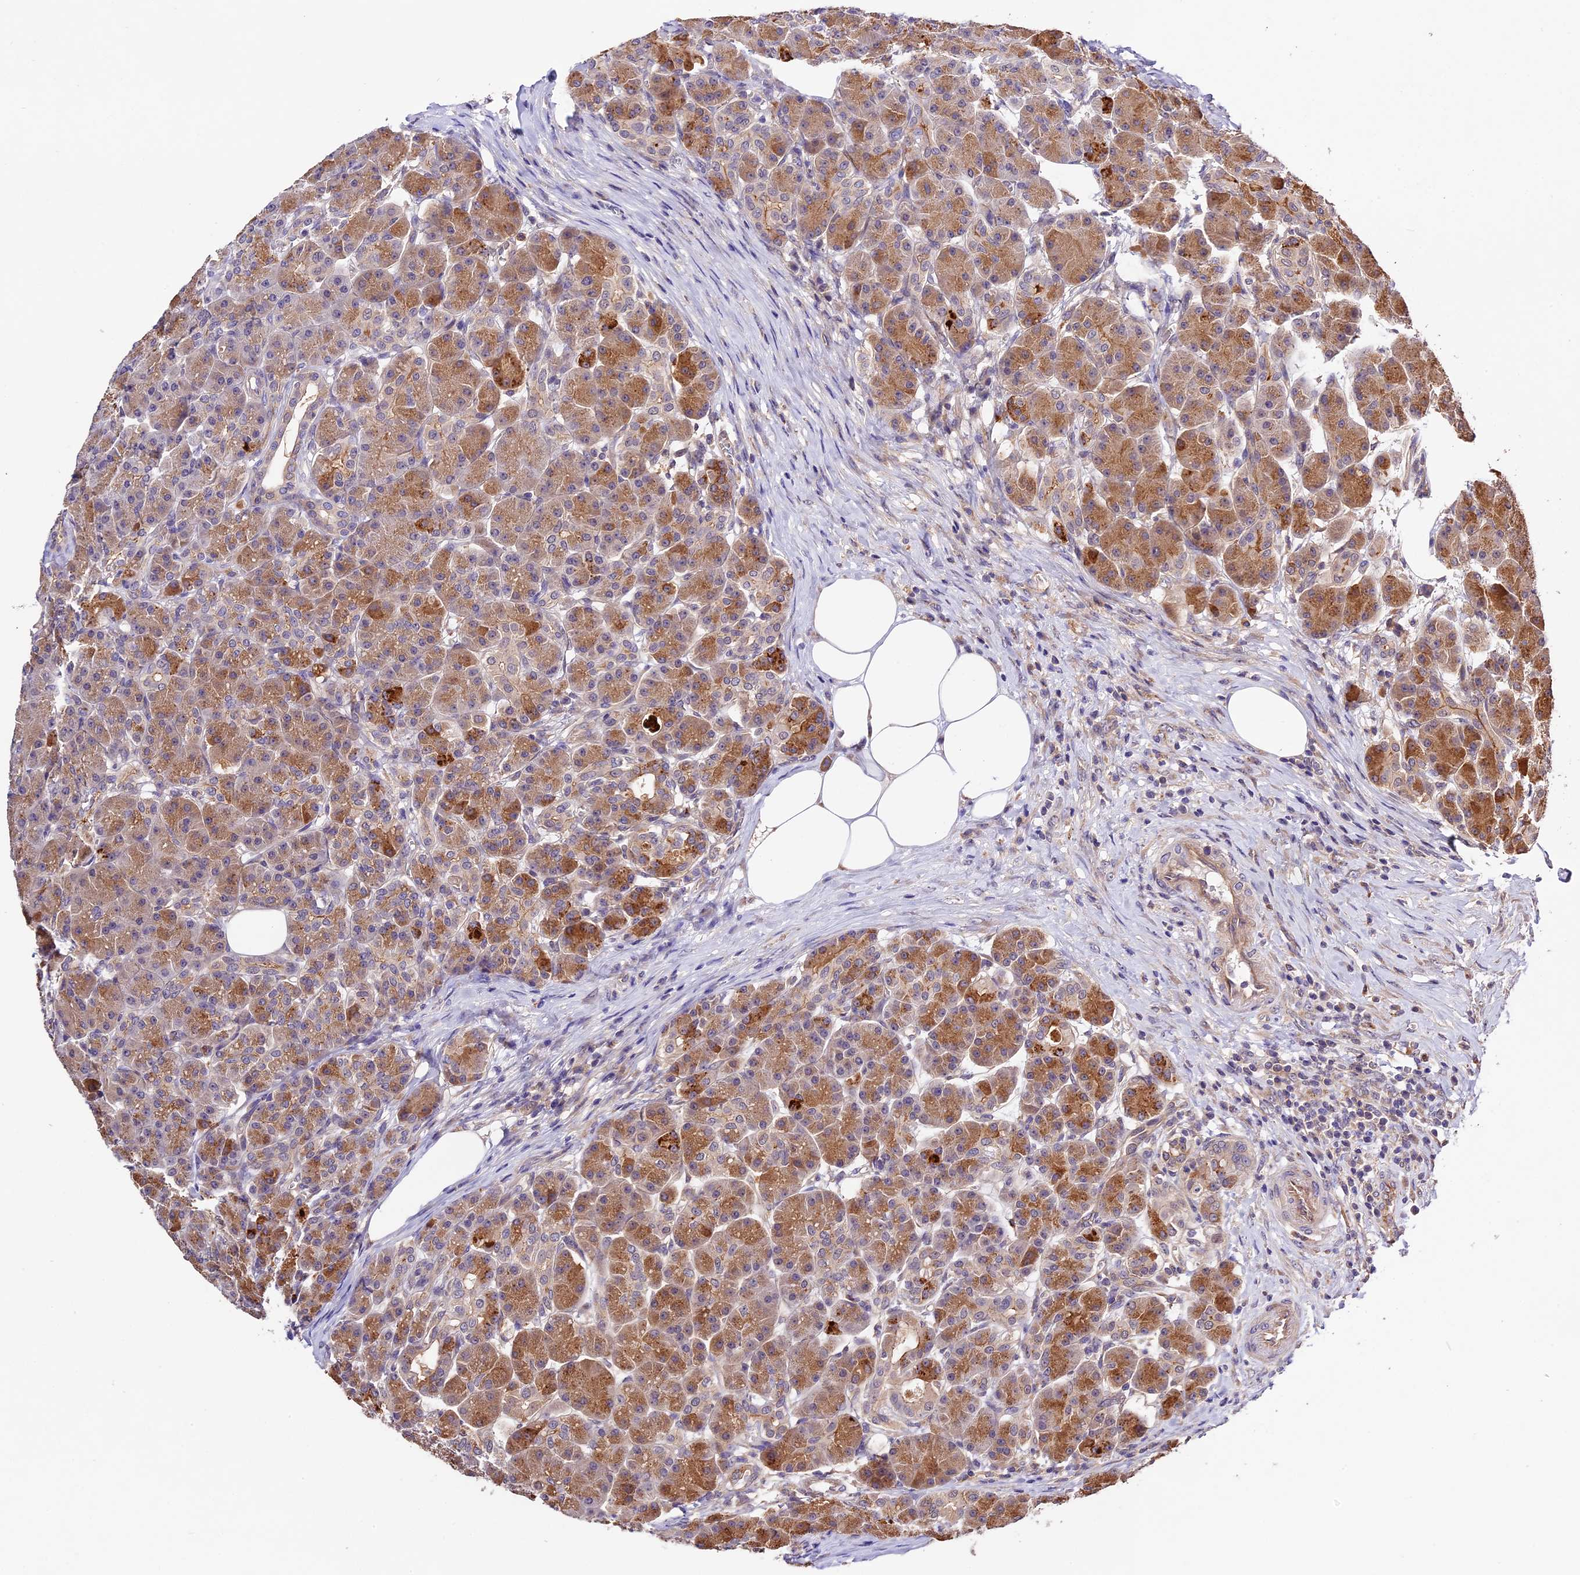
{"staining": {"intensity": "moderate", "quantity": ">75%", "location": "cytoplasmic/membranous"}, "tissue": "pancreas", "cell_type": "Exocrine glandular cells", "image_type": "normal", "snomed": [{"axis": "morphology", "description": "Normal tissue, NOS"}, {"axis": "topography", "description": "Pancreas"}], "caption": "Immunohistochemistry image of normal pancreas stained for a protein (brown), which displays medium levels of moderate cytoplasmic/membranous expression in approximately >75% of exocrine glandular cells.", "gene": "CES3", "patient": {"sex": "male", "age": 63}}